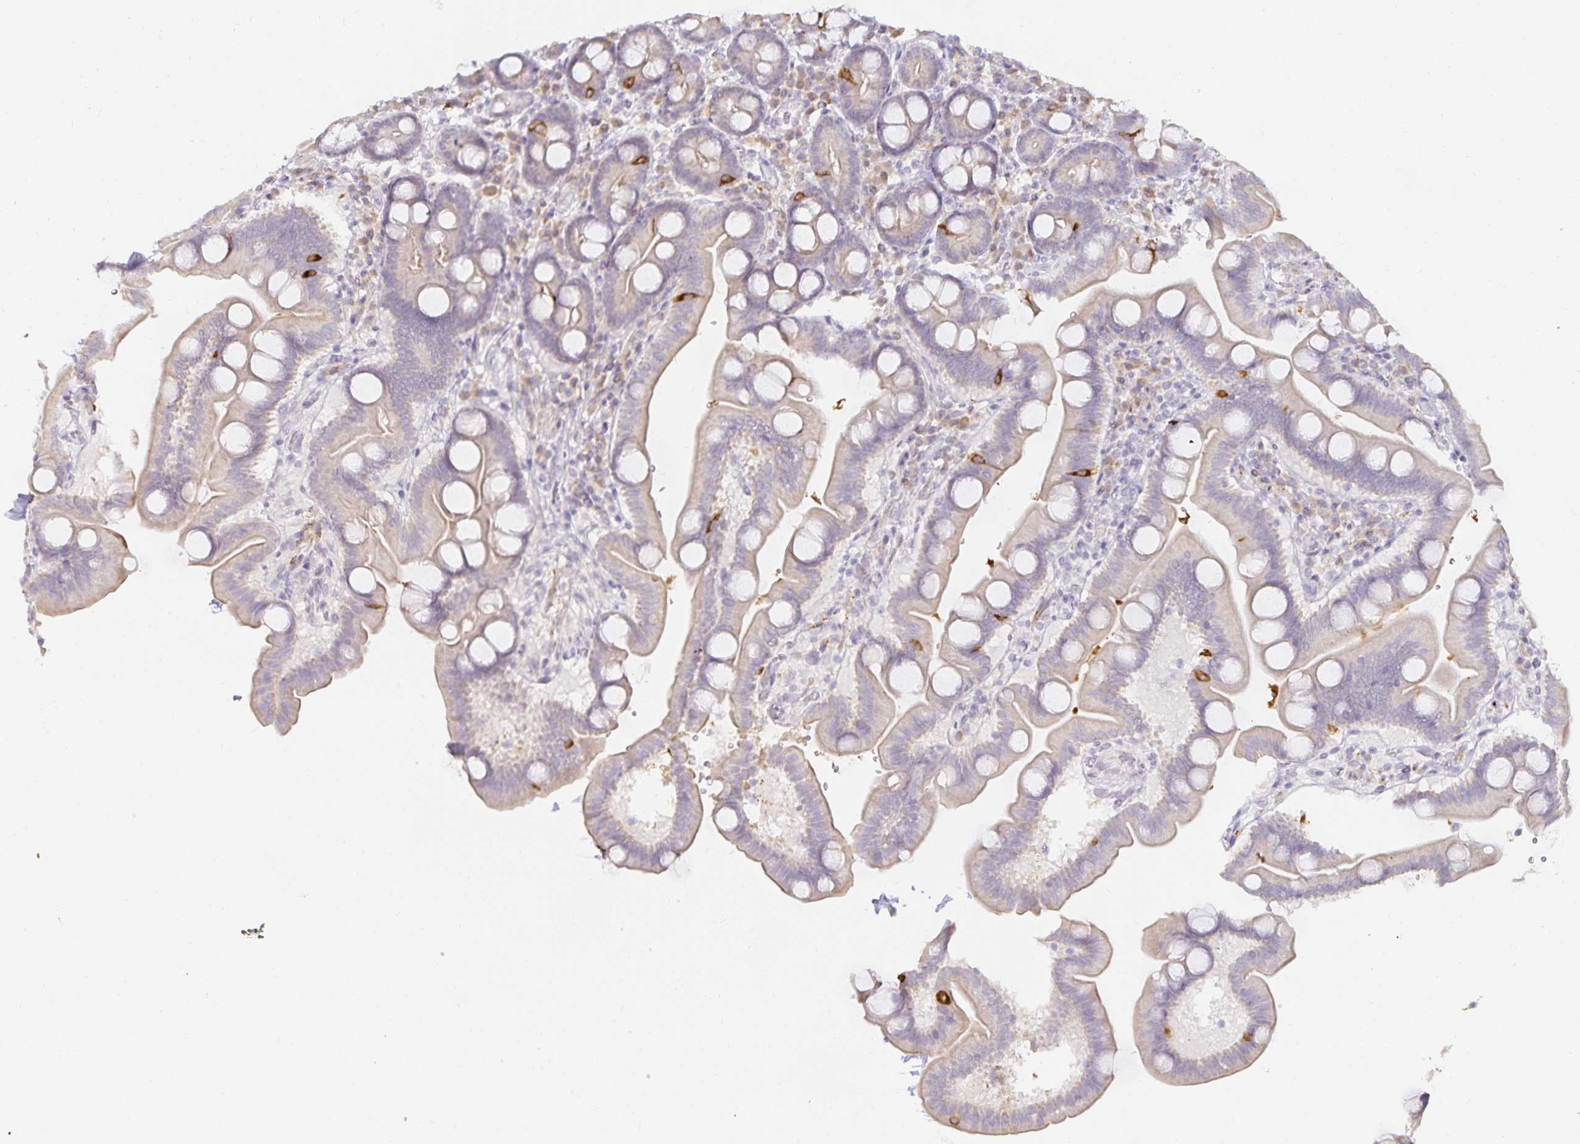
{"staining": {"intensity": "strong", "quantity": "<25%", "location": "cytoplasmic/membranous"}, "tissue": "duodenum", "cell_type": "Glandular cells", "image_type": "normal", "snomed": [{"axis": "morphology", "description": "Normal tissue, NOS"}, {"axis": "topography", "description": "Duodenum"}], "caption": "This is a micrograph of IHC staining of unremarkable duodenum, which shows strong staining in the cytoplasmic/membranous of glandular cells.", "gene": "GP2", "patient": {"sex": "male", "age": 59}}